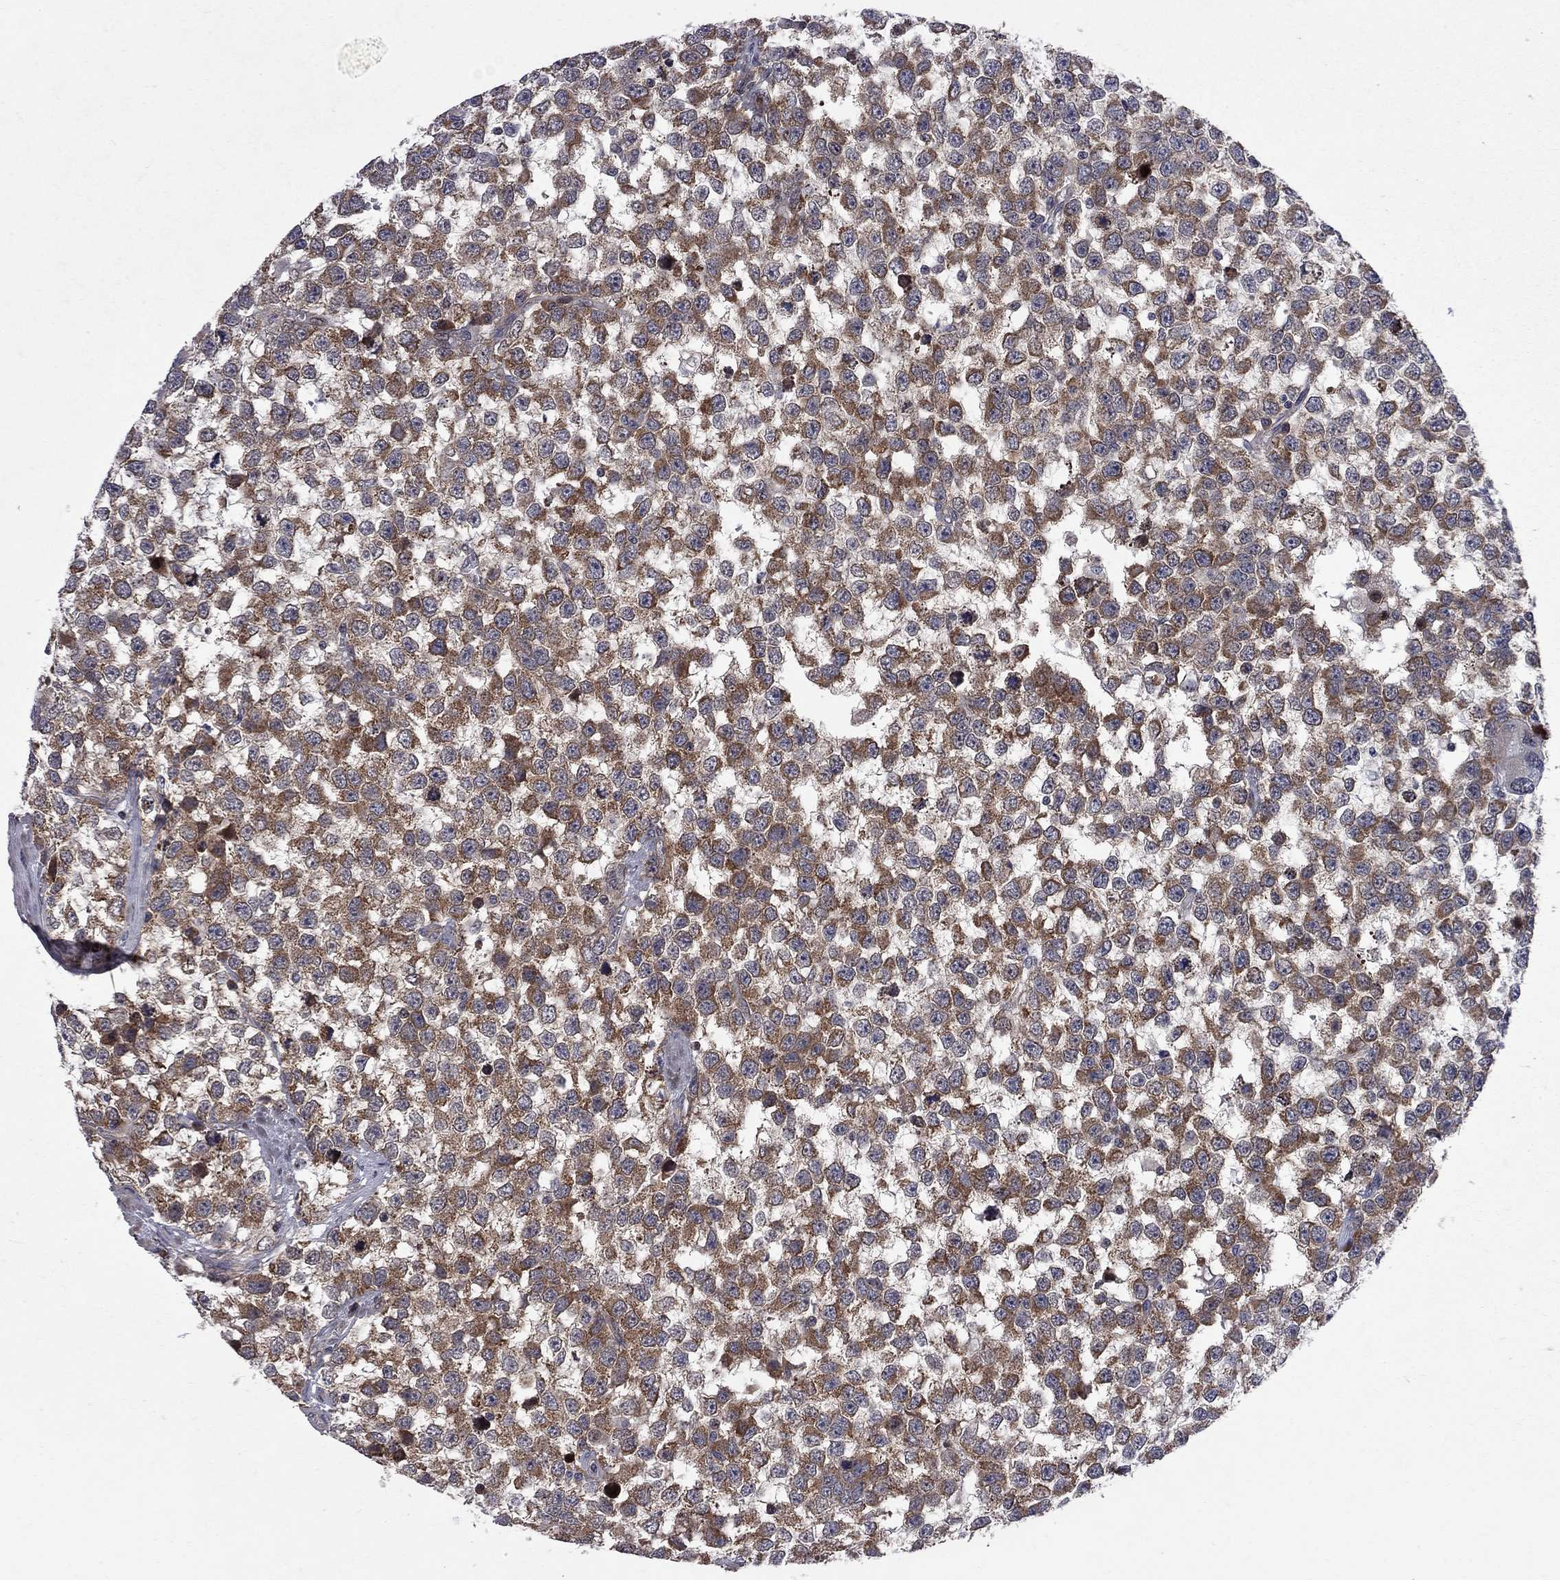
{"staining": {"intensity": "strong", "quantity": ">75%", "location": "cytoplasmic/membranous"}, "tissue": "testis cancer", "cell_type": "Tumor cells", "image_type": "cancer", "snomed": [{"axis": "morphology", "description": "Normal tissue, NOS"}, {"axis": "morphology", "description": "Seminoma, NOS"}, {"axis": "topography", "description": "Testis"}, {"axis": "topography", "description": "Epididymis"}], "caption": "Immunohistochemical staining of human testis cancer displays high levels of strong cytoplasmic/membranous protein staining in about >75% of tumor cells.", "gene": "CNOT11", "patient": {"sex": "male", "age": 34}}